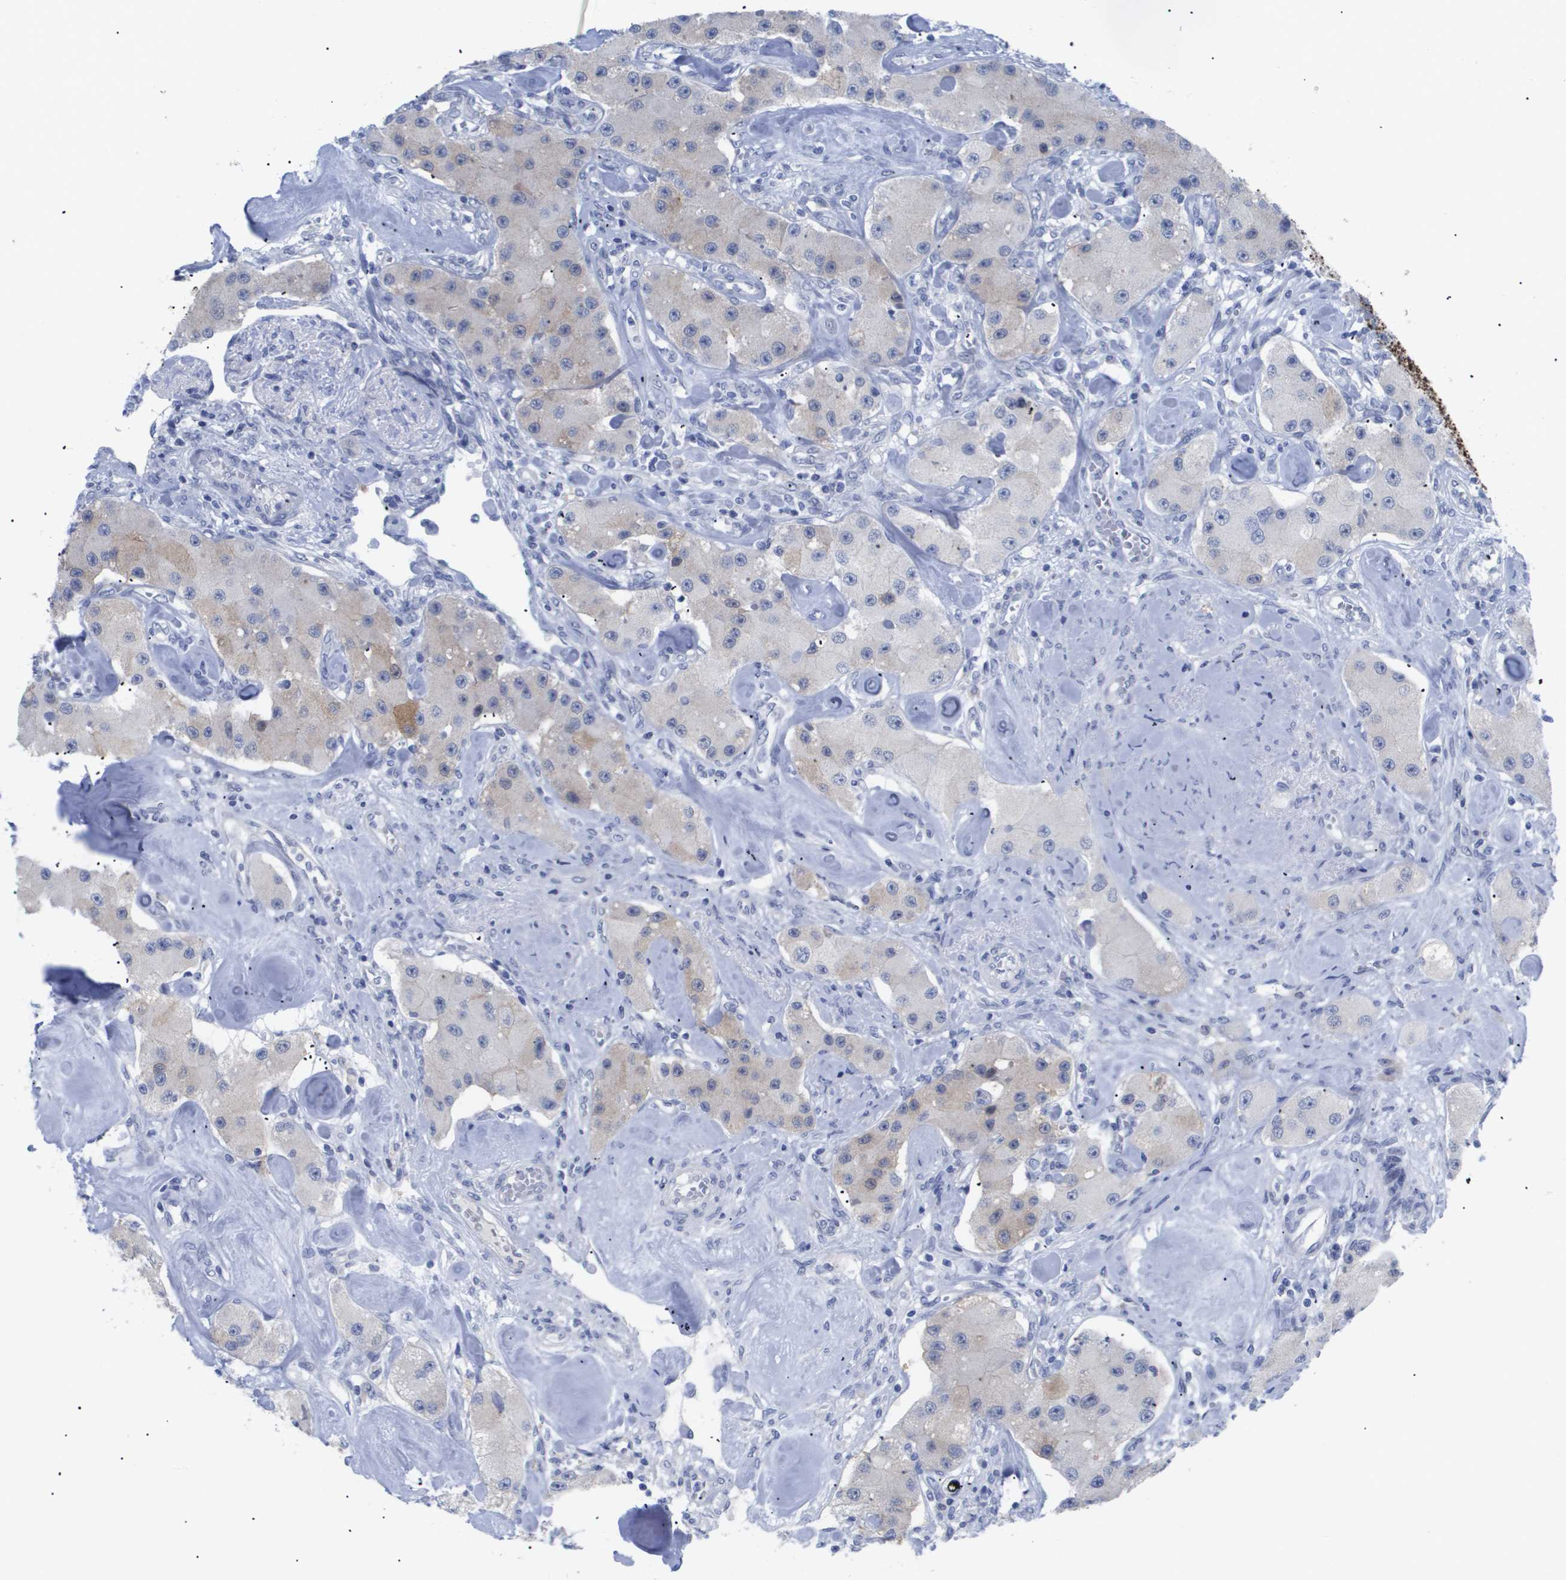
{"staining": {"intensity": "negative", "quantity": "none", "location": "none"}, "tissue": "carcinoid", "cell_type": "Tumor cells", "image_type": "cancer", "snomed": [{"axis": "morphology", "description": "Carcinoid, malignant, NOS"}, {"axis": "topography", "description": "Pancreas"}], "caption": "Immunohistochemical staining of human carcinoid (malignant) reveals no significant expression in tumor cells. The staining was performed using DAB (3,3'-diaminobenzidine) to visualize the protein expression in brown, while the nuclei were stained in blue with hematoxylin (Magnification: 20x).", "gene": "CAV3", "patient": {"sex": "male", "age": 41}}